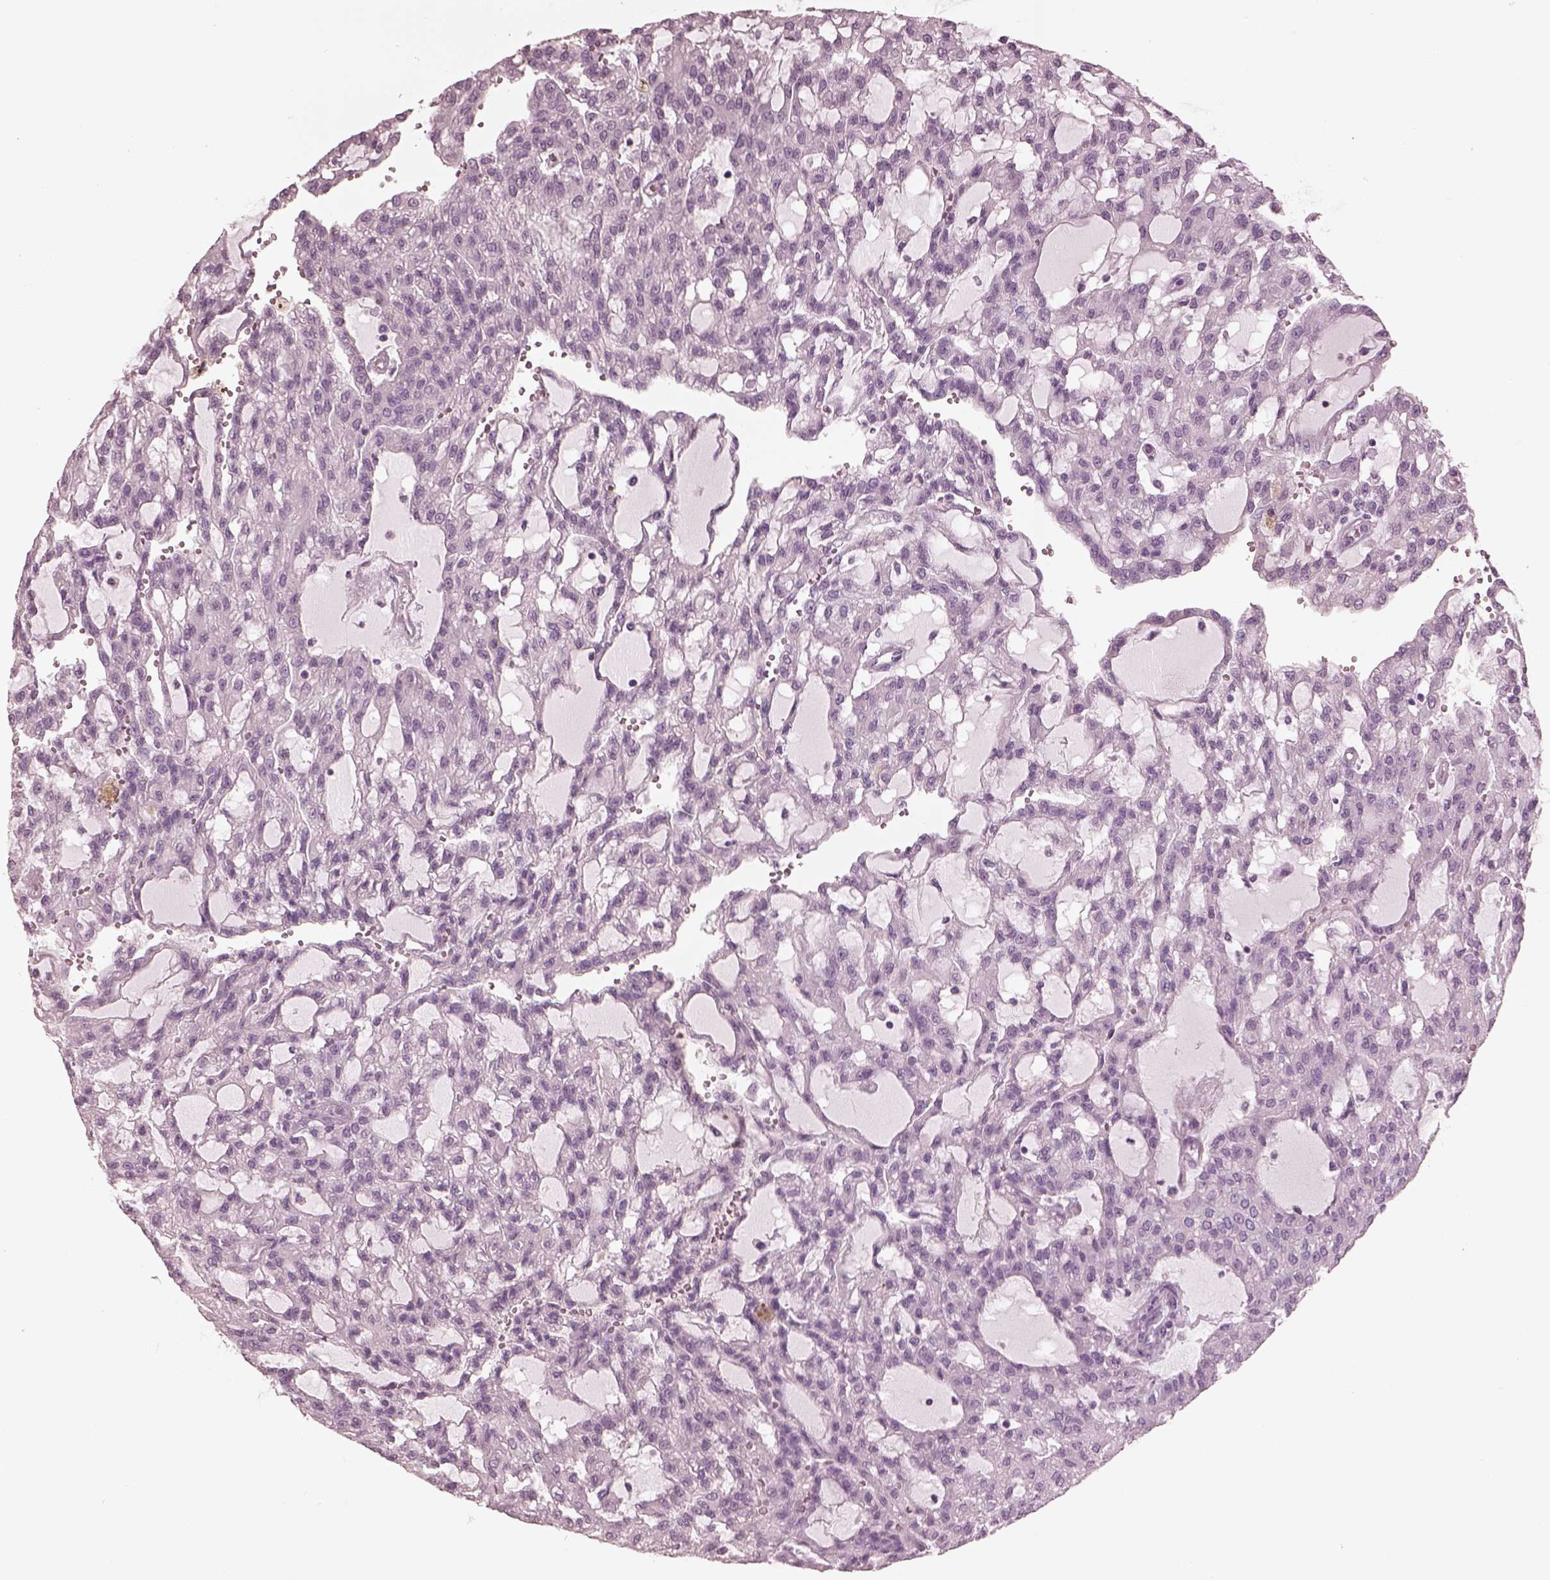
{"staining": {"intensity": "negative", "quantity": "none", "location": "none"}, "tissue": "renal cancer", "cell_type": "Tumor cells", "image_type": "cancer", "snomed": [{"axis": "morphology", "description": "Adenocarcinoma, NOS"}, {"axis": "topography", "description": "Kidney"}], "caption": "Immunohistochemistry (IHC) photomicrograph of renal adenocarcinoma stained for a protein (brown), which shows no positivity in tumor cells.", "gene": "FABP9", "patient": {"sex": "male", "age": 63}}